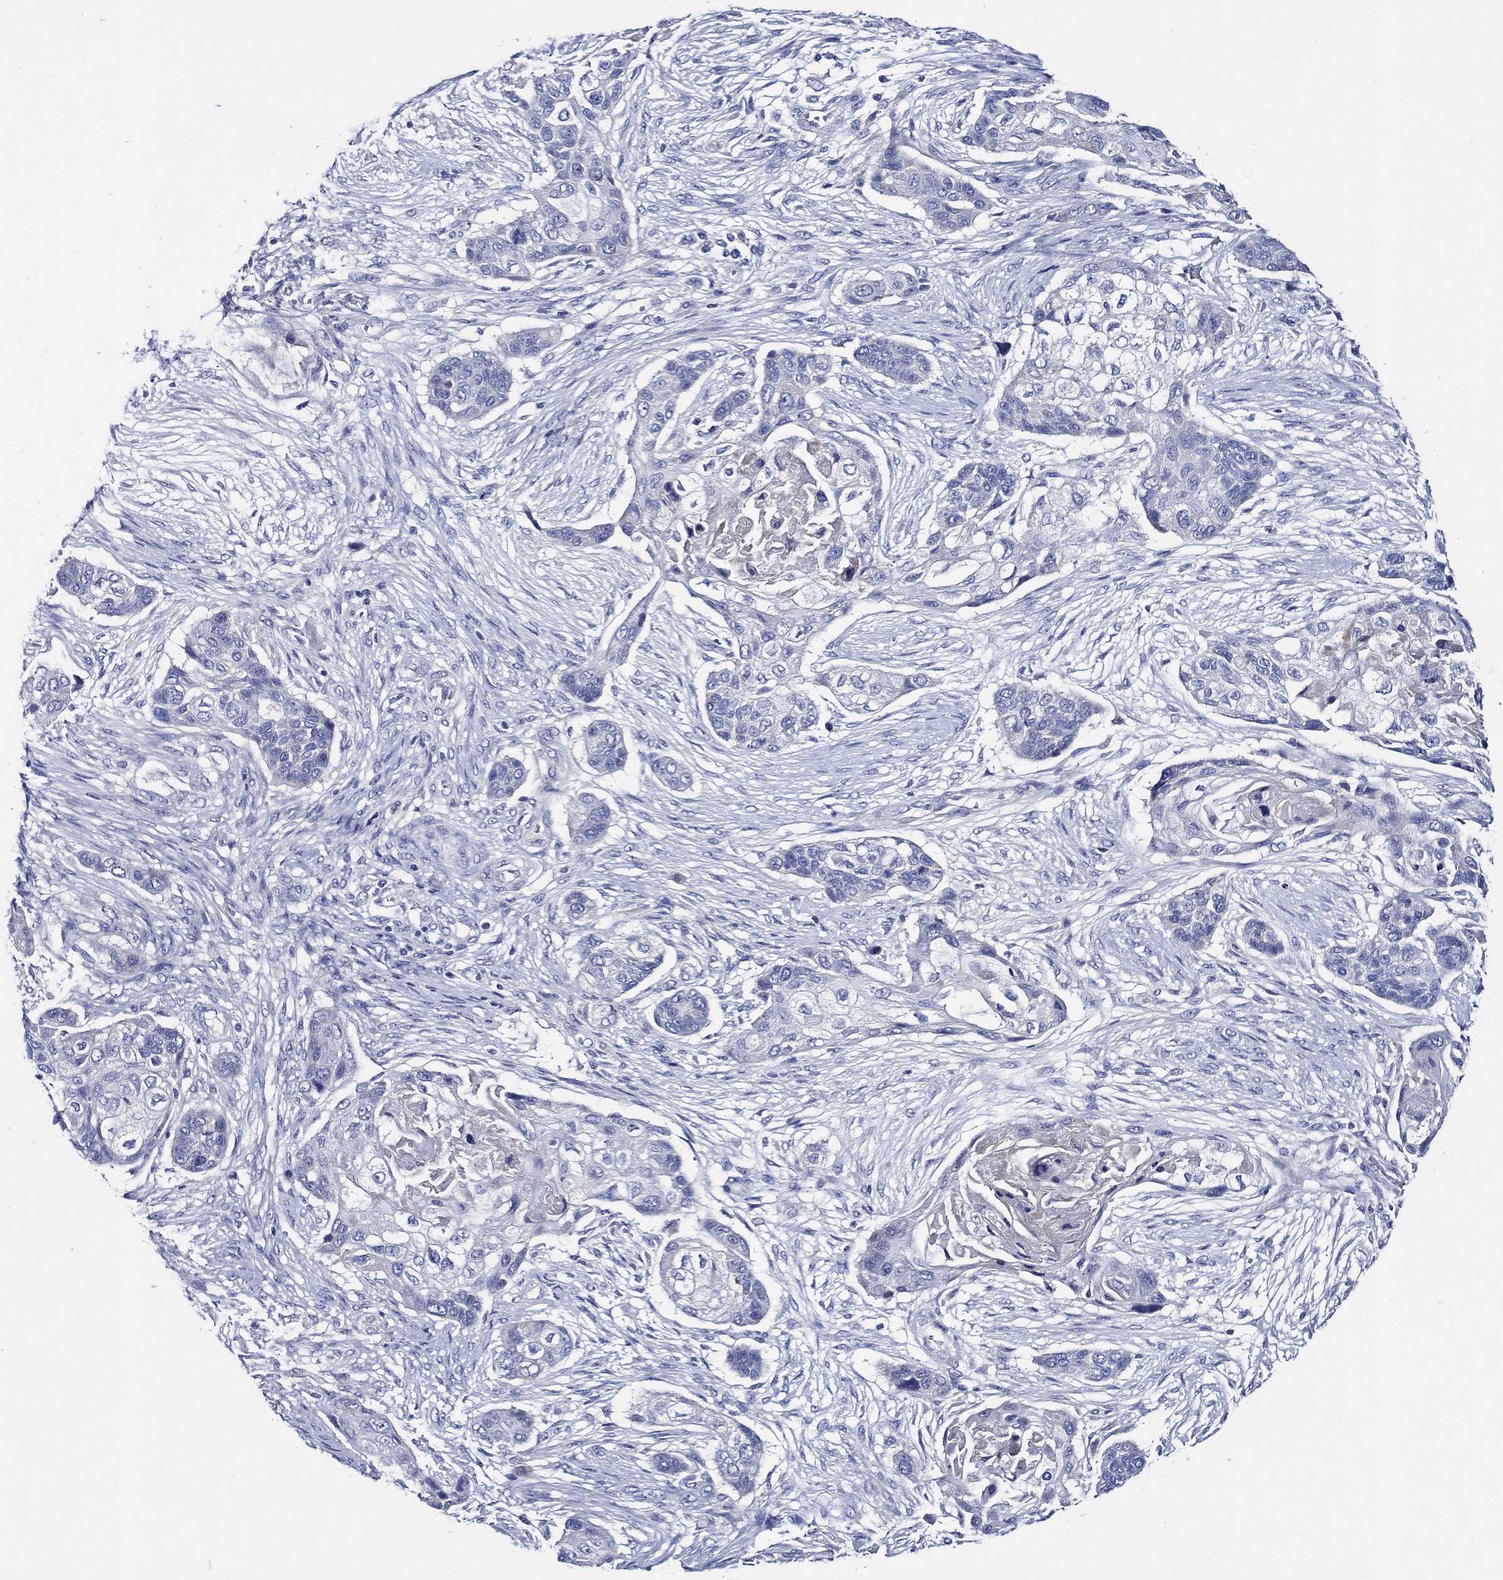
{"staining": {"intensity": "negative", "quantity": "none", "location": "none"}, "tissue": "lung cancer", "cell_type": "Tumor cells", "image_type": "cancer", "snomed": [{"axis": "morphology", "description": "Squamous cell carcinoma, NOS"}, {"axis": "topography", "description": "Lung"}], "caption": "Immunohistochemistry histopathology image of neoplastic tissue: human squamous cell carcinoma (lung) stained with DAB (3,3'-diaminobenzidine) exhibits no significant protein staining in tumor cells.", "gene": "SKOR1", "patient": {"sex": "male", "age": 69}}